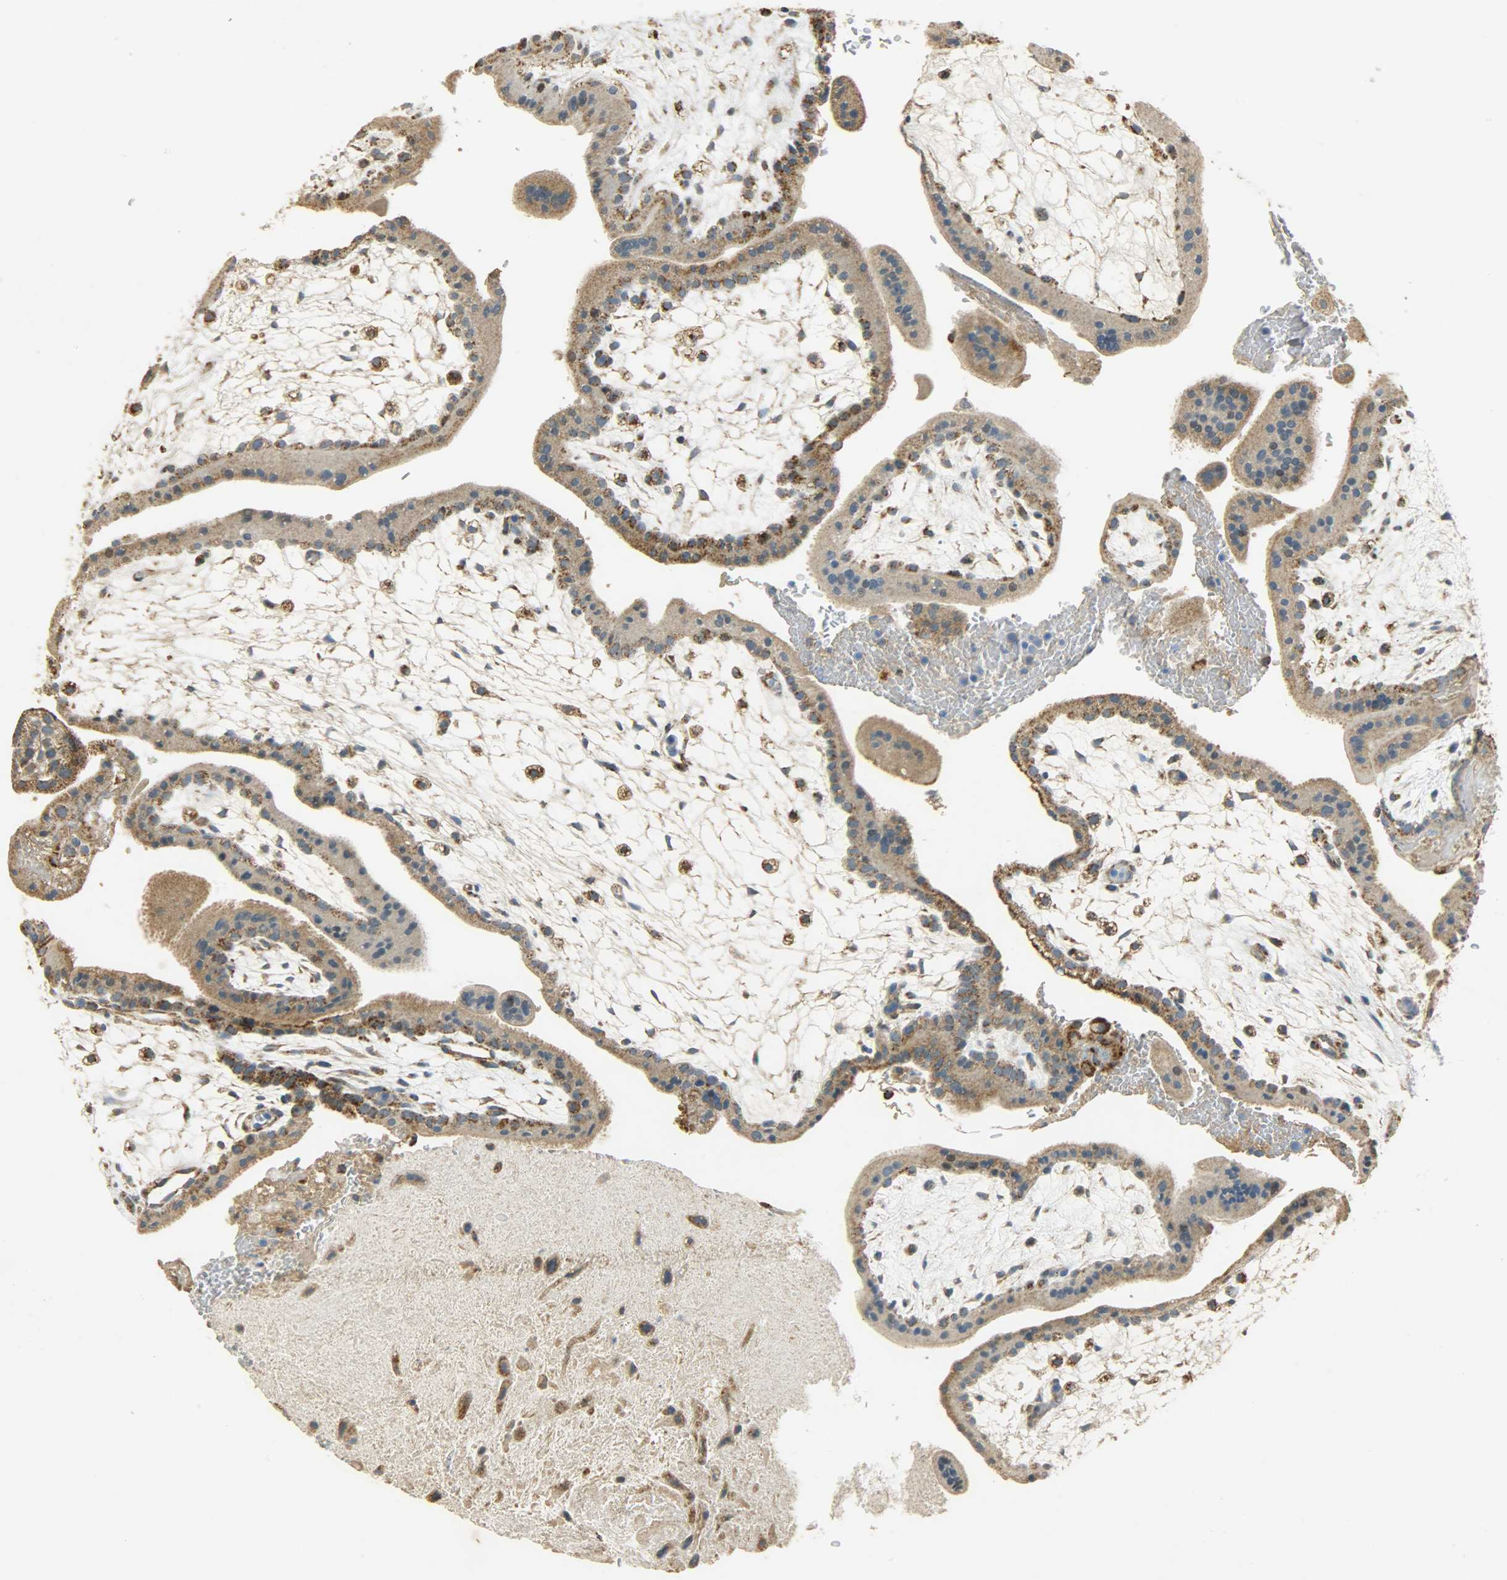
{"staining": {"intensity": "strong", "quantity": ">75%", "location": "cytoplasmic/membranous"}, "tissue": "placenta", "cell_type": "Decidual cells", "image_type": "normal", "snomed": [{"axis": "morphology", "description": "Normal tissue, NOS"}, {"axis": "topography", "description": "Placenta"}], "caption": "This histopathology image exhibits immunohistochemistry (IHC) staining of benign placenta, with high strong cytoplasmic/membranous expression in about >75% of decidual cells.", "gene": "HDHD5", "patient": {"sex": "female", "age": 35}}